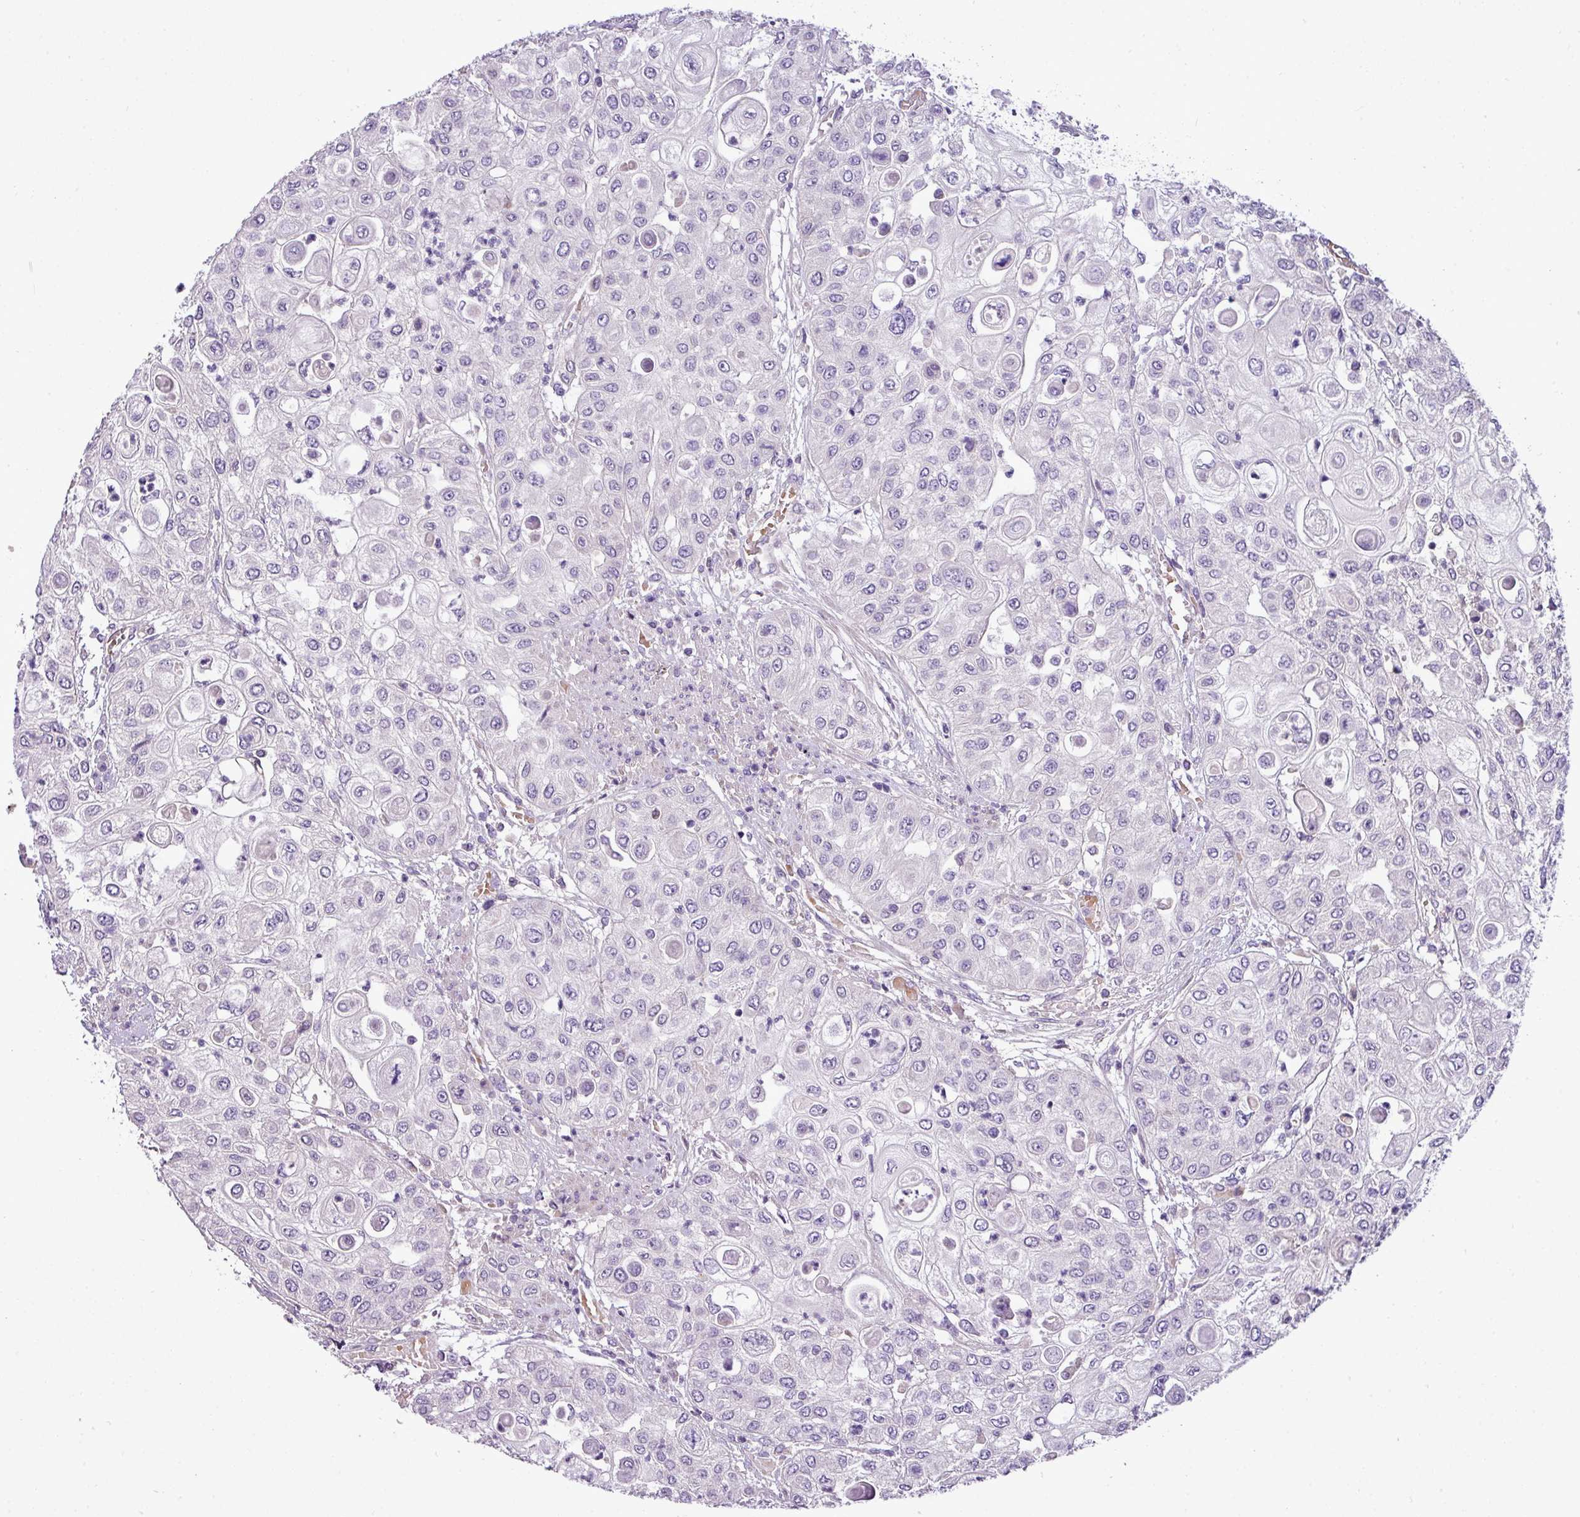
{"staining": {"intensity": "negative", "quantity": "none", "location": "none"}, "tissue": "urothelial cancer", "cell_type": "Tumor cells", "image_type": "cancer", "snomed": [{"axis": "morphology", "description": "Urothelial carcinoma, High grade"}, {"axis": "topography", "description": "Urinary bladder"}], "caption": "A micrograph of human urothelial cancer is negative for staining in tumor cells.", "gene": "IL17A", "patient": {"sex": "female", "age": 79}}